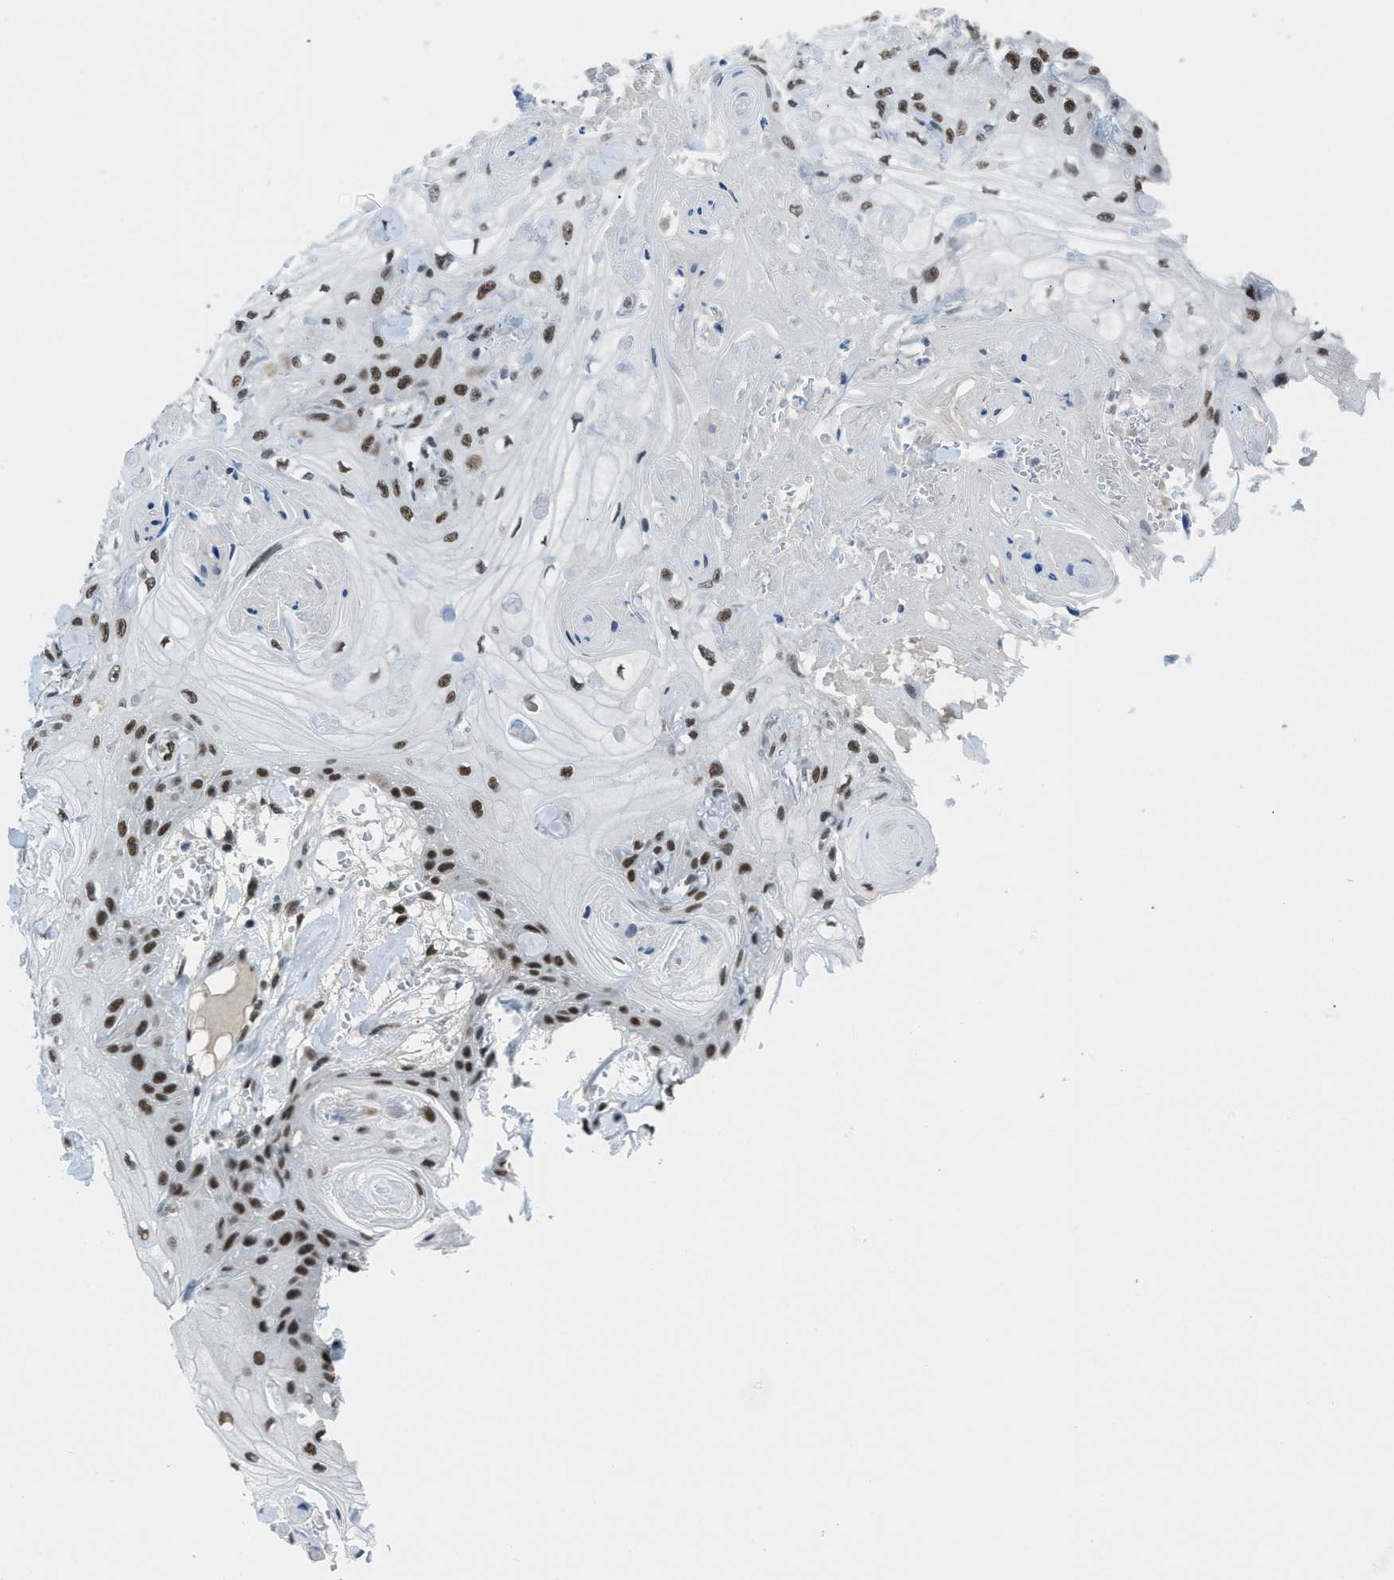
{"staining": {"intensity": "moderate", "quantity": ">75%", "location": "nuclear"}, "tissue": "skin cancer", "cell_type": "Tumor cells", "image_type": "cancer", "snomed": [{"axis": "morphology", "description": "Squamous cell carcinoma, NOS"}, {"axis": "topography", "description": "Skin"}], "caption": "Moderate nuclear expression is identified in approximately >75% of tumor cells in skin squamous cell carcinoma.", "gene": "GATAD2B", "patient": {"sex": "male", "age": 74}}